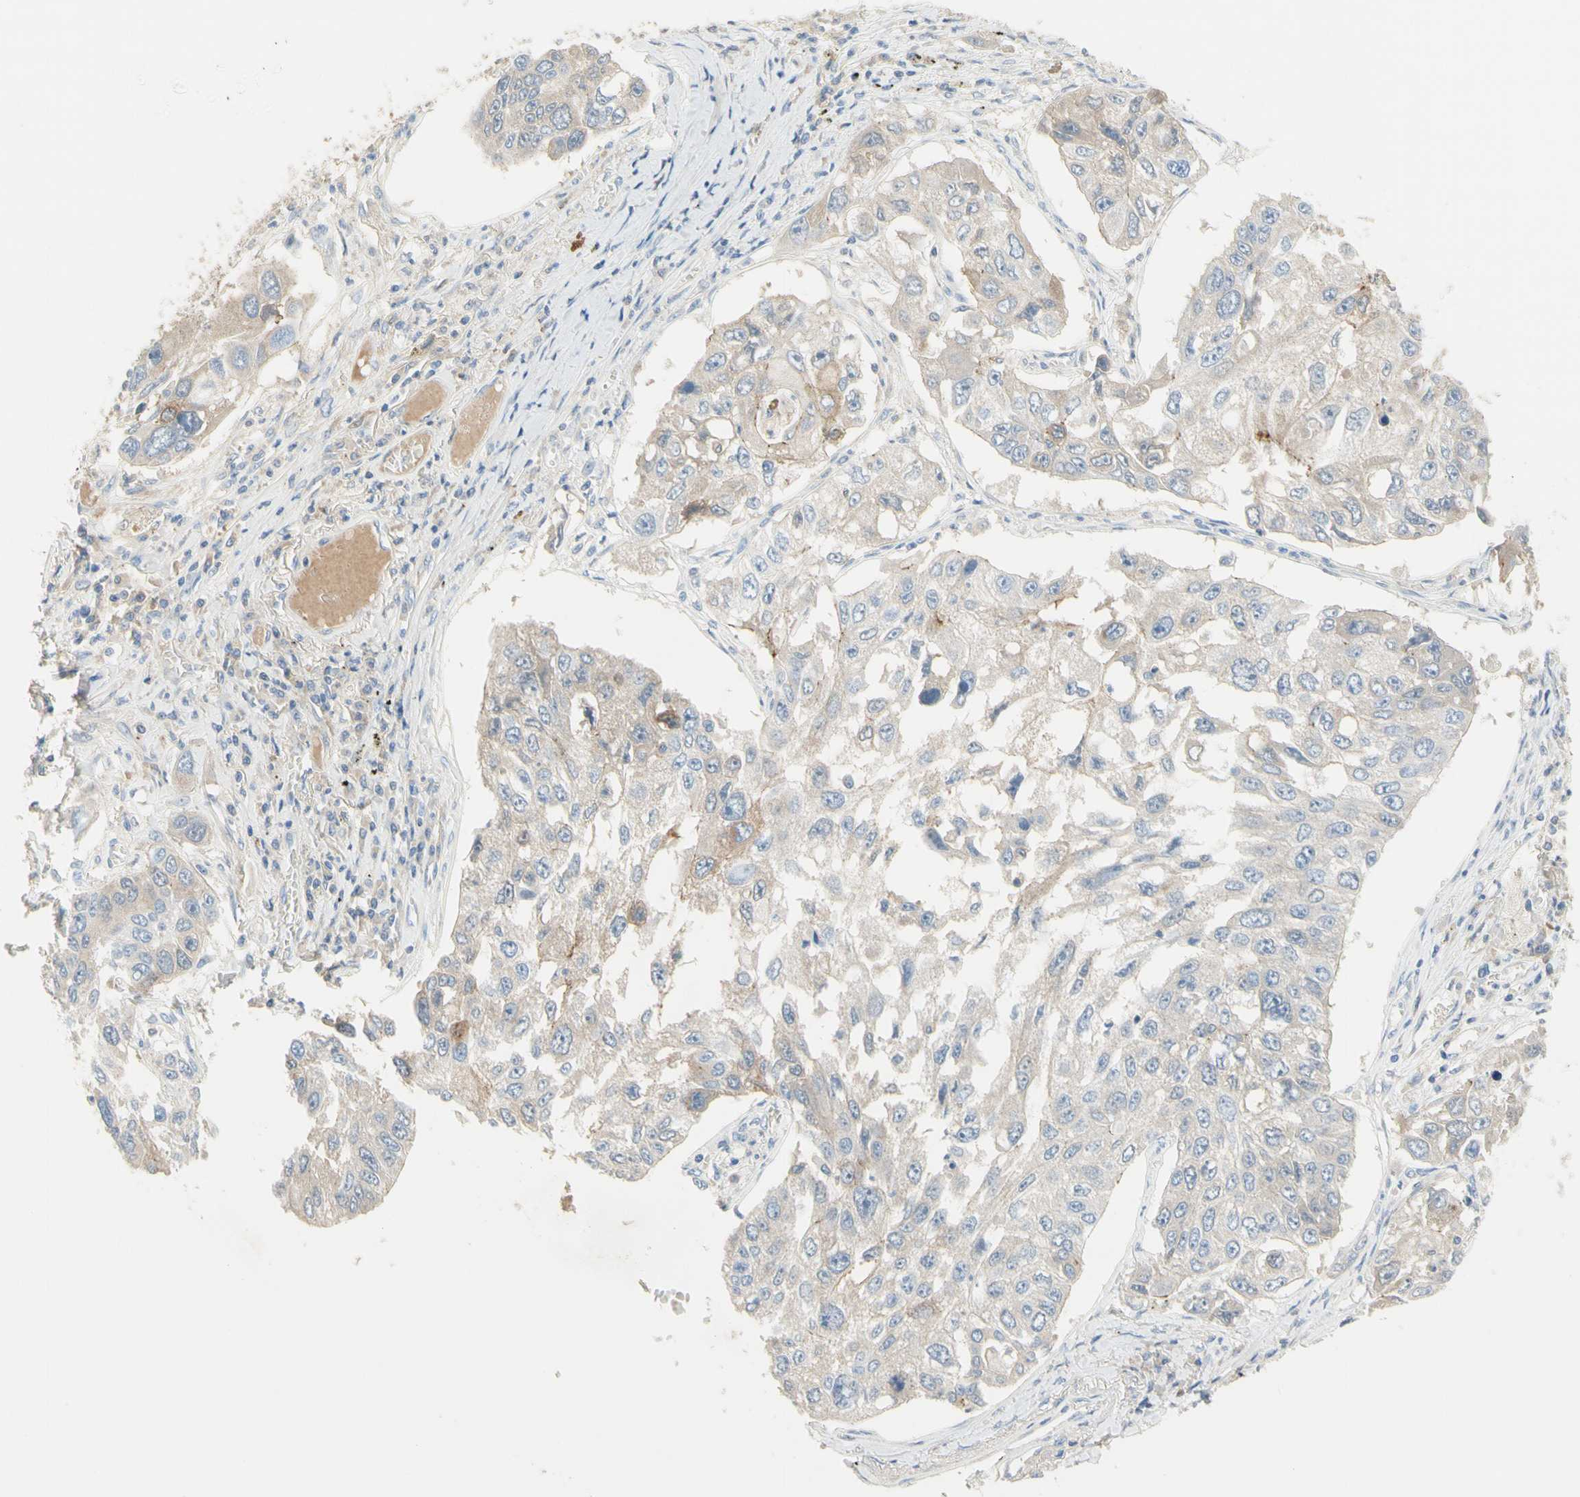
{"staining": {"intensity": "weak", "quantity": ">75%", "location": "cytoplasmic/membranous"}, "tissue": "lung cancer", "cell_type": "Tumor cells", "image_type": "cancer", "snomed": [{"axis": "morphology", "description": "Squamous cell carcinoma, NOS"}, {"axis": "topography", "description": "Lung"}], "caption": "Protein staining shows weak cytoplasmic/membranous expression in approximately >75% of tumor cells in squamous cell carcinoma (lung). (brown staining indicates protein expression, while blue staining denotes nuclei).", "gene": "NECTIN4", "patient": {"sex": "male", "age": 71}}